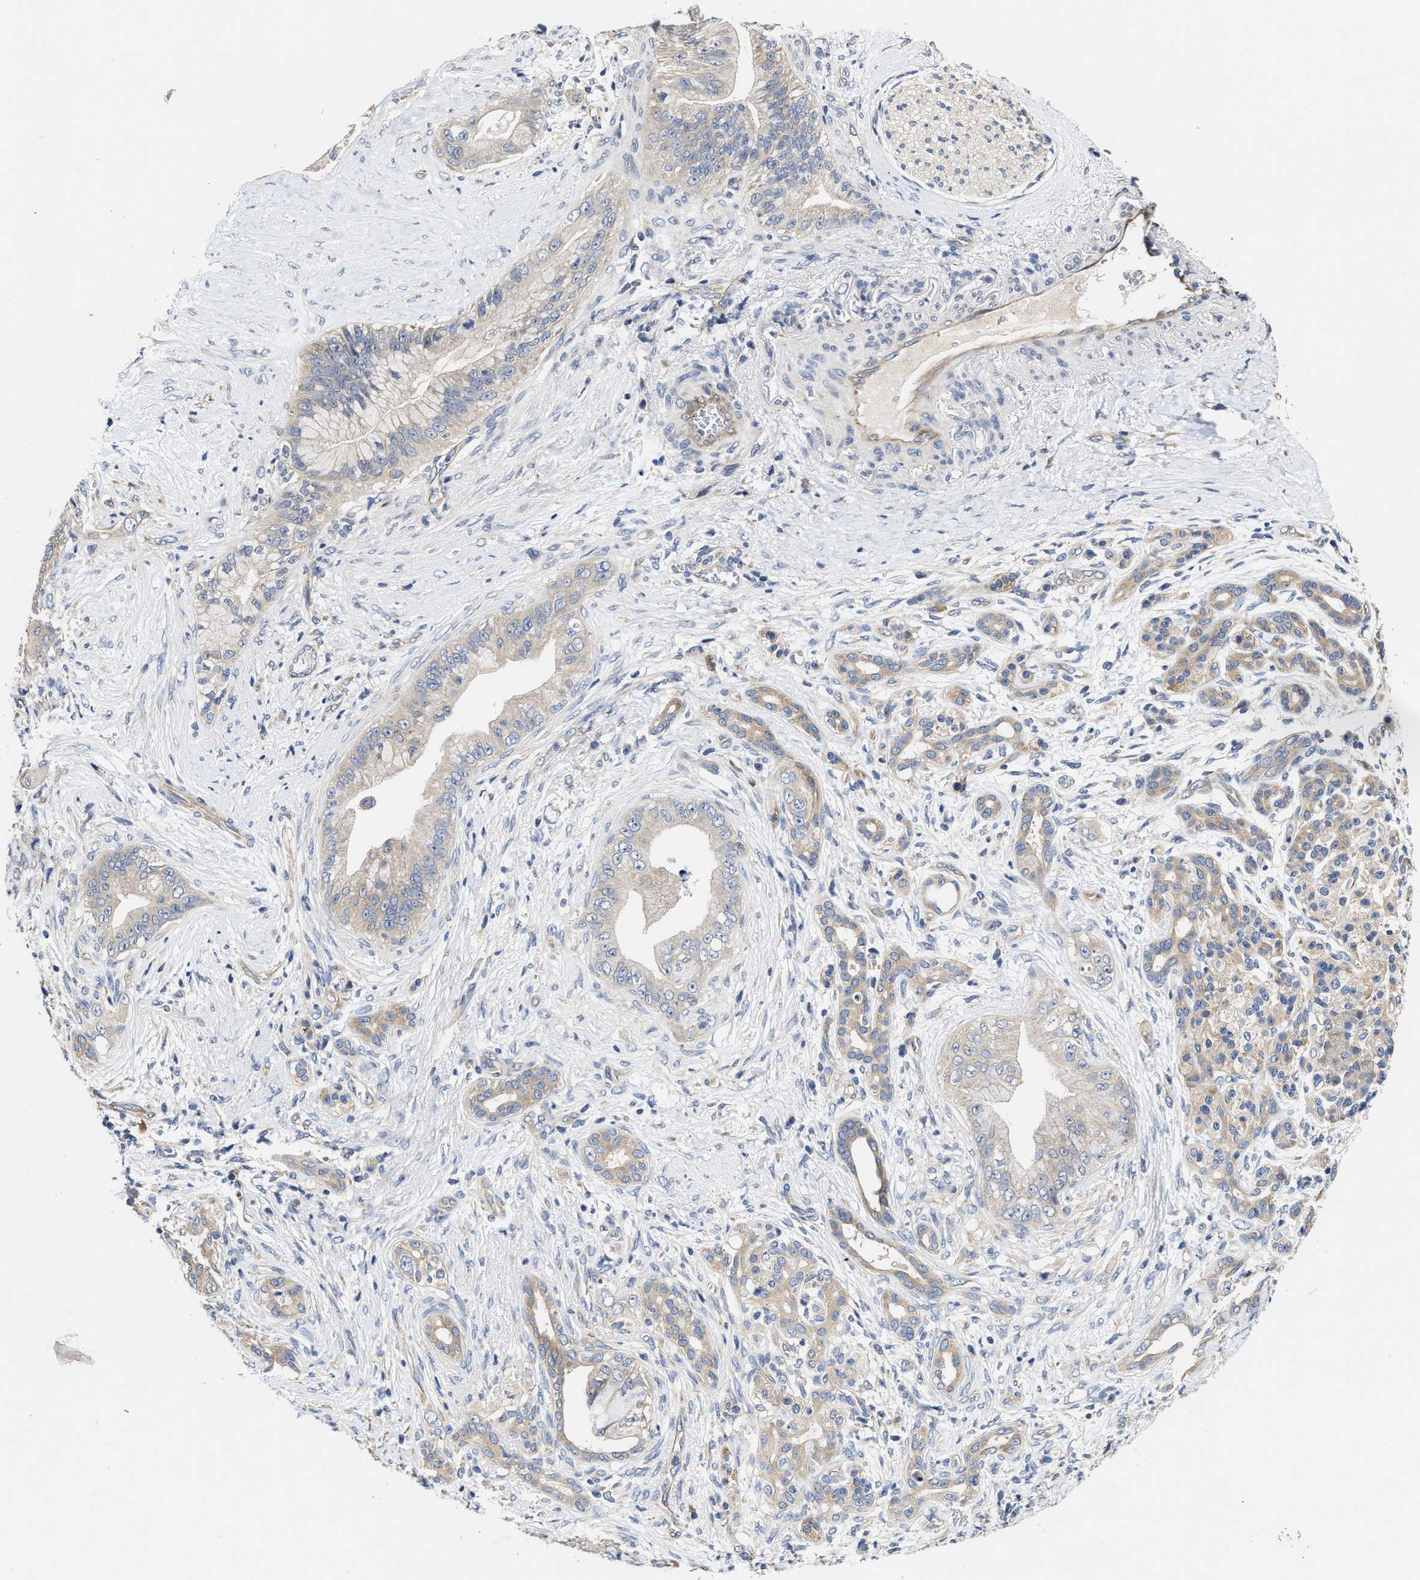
{"staining": {"intensity": "weak", "quantity": "<25%", "location": "cytoplasmic/membranous"}, "tissue": "pancreatic cancer", "cell_type": "Tumor cells", "image_type": "cancer", "snomed": [{"axis": "morphology", "description": "Adenocarcinoma, NOS"}, {"axis": "topography", "description": "Pancreas"}], "caption": "The photomicrograph displays no significant staining in tumor cells of pancreatic cancer.", "gene": "TRAF6", "patient": {"sex": "male", "age": 59}}